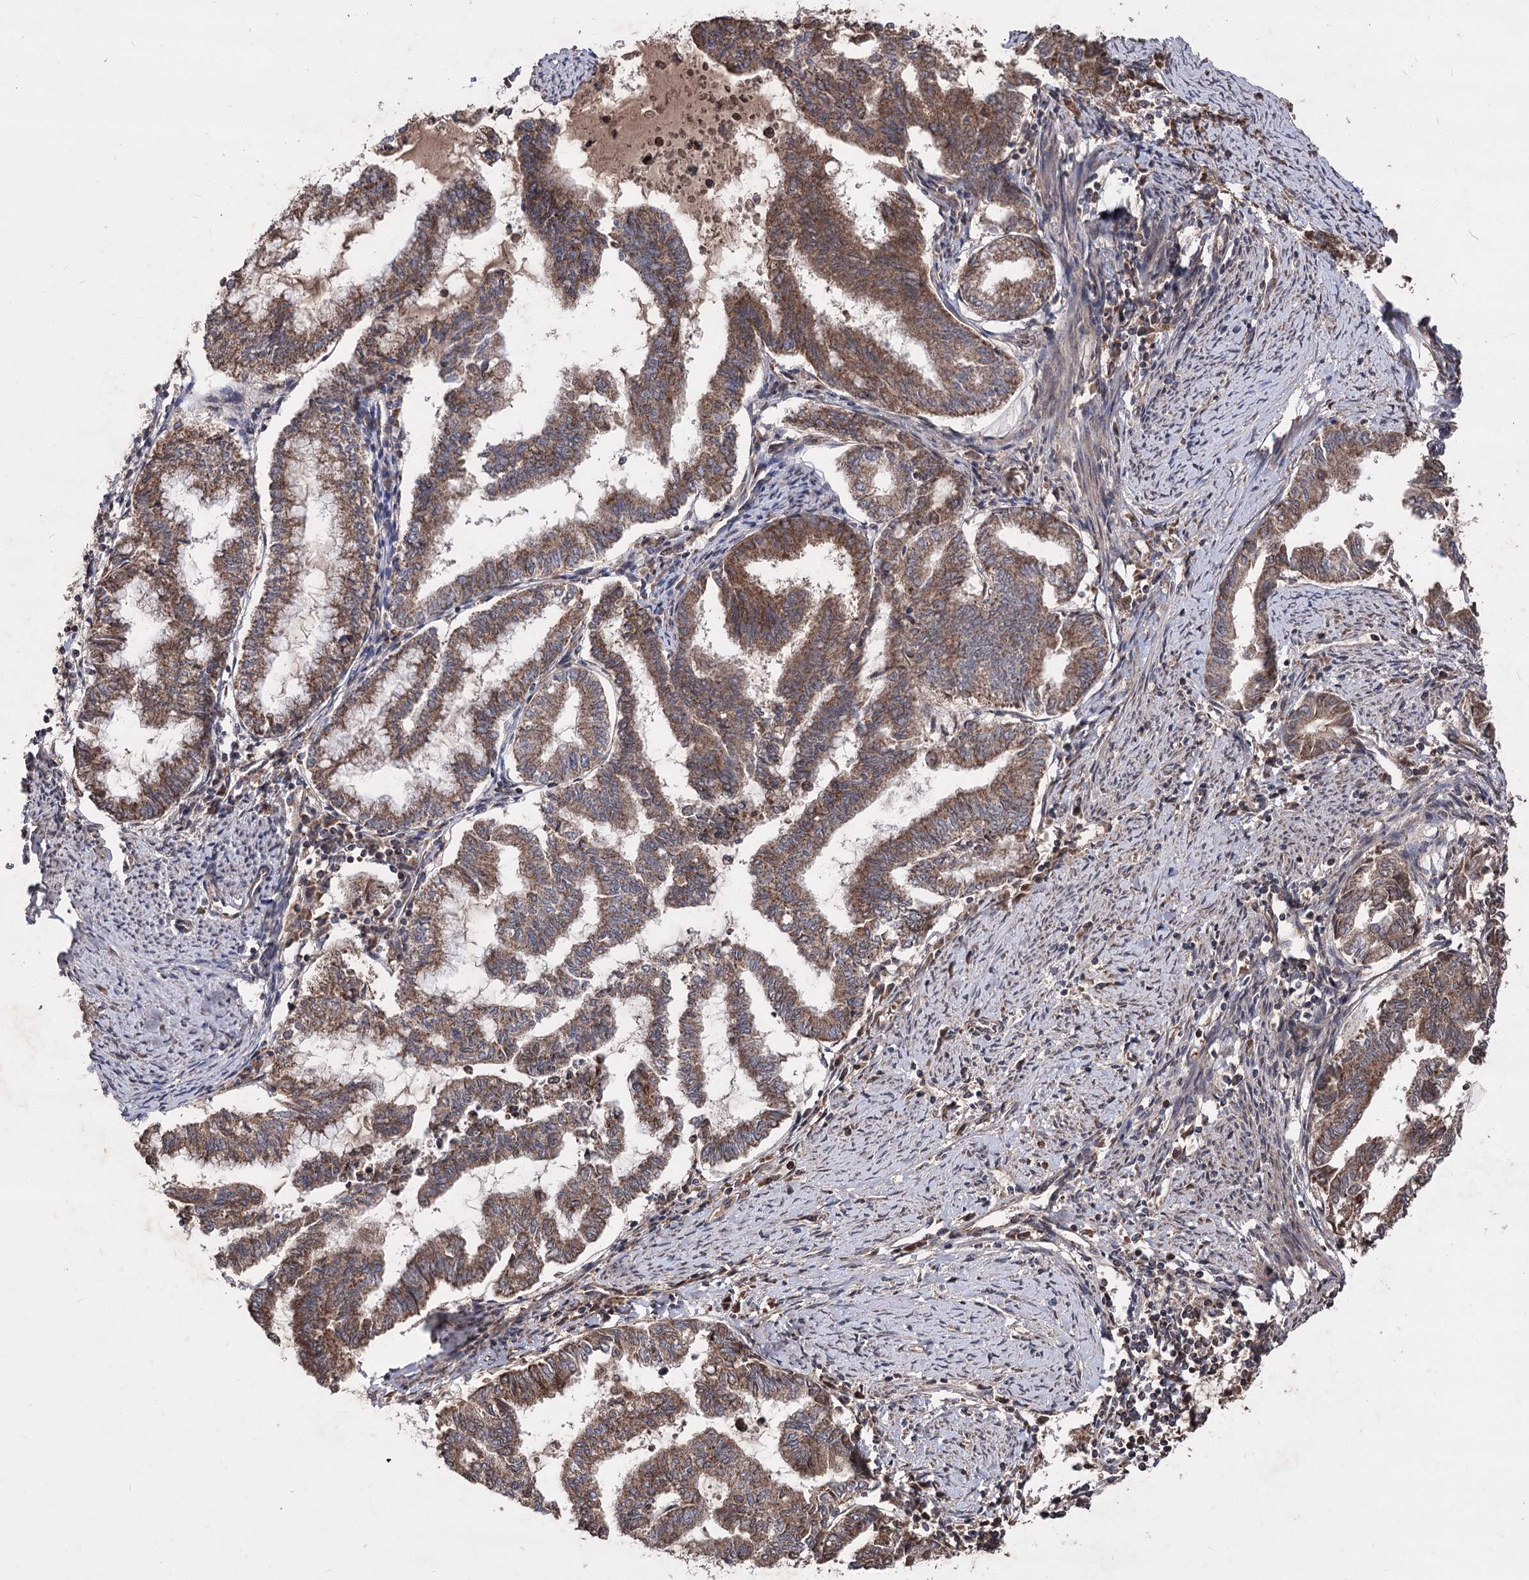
{"staining": {"intensity": "strong", "quantity": ">75%", "location": "cytoplasmic/membranous"}, "tissue": "endometrial cancer", "cell_type": "Tumor cells", "image_type": "cancer", "snomed": [{"axis": "morphology", "description": "Adenocarcinoma, NOS"}, {"axis": "topography", "description": "Endometrium"}], "caption": "Protein staining of endometrial cancer tissue displays strong cytoplasmic/membranous staining in about >75% of tumor cells.", "gene": "RASSF3", "patient": {"sex": "female", "age": 79}}